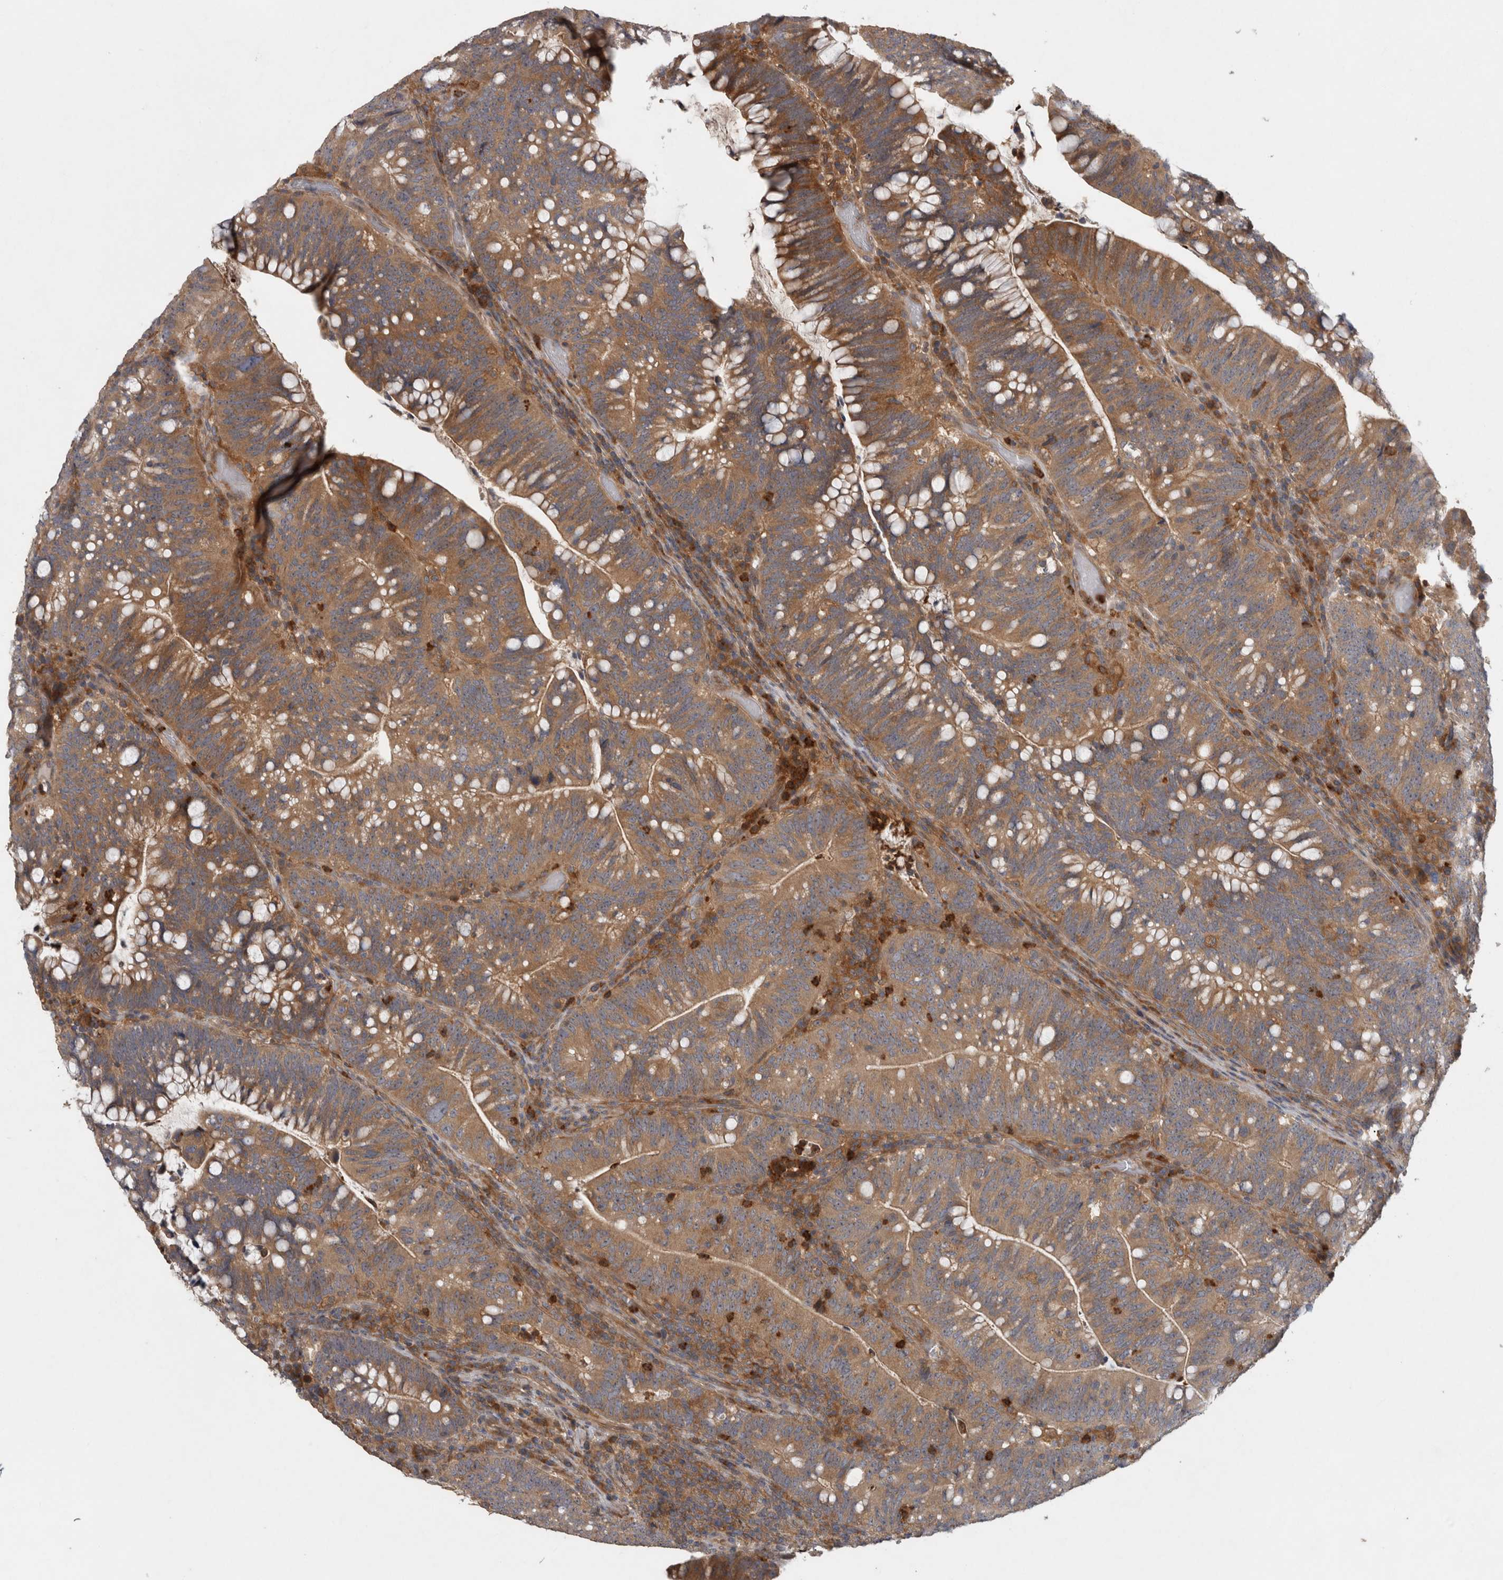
{"staining": {"intensity": "moderate", "quantity": ">75%", "location": "cytoplasmic/membranous"}, "tissue": "colorectal cancer", "cell_type": "Tumor cells", "image_type": "cancer", "snomed": [{"axis": "morphology", "description": "Adenocarcinoma, NOS"}, {"axis": "topography", "description": "Colon"}], "caption": "Immunohistochemical staining of human colorectal adenocarcinoma demonstrates medium levels of moderate cytoplasmic/membranous positivity in approximately >75% of tumor cells.", "gene": "VEPH1", "patient": {"sex": "female", "age": 66}}